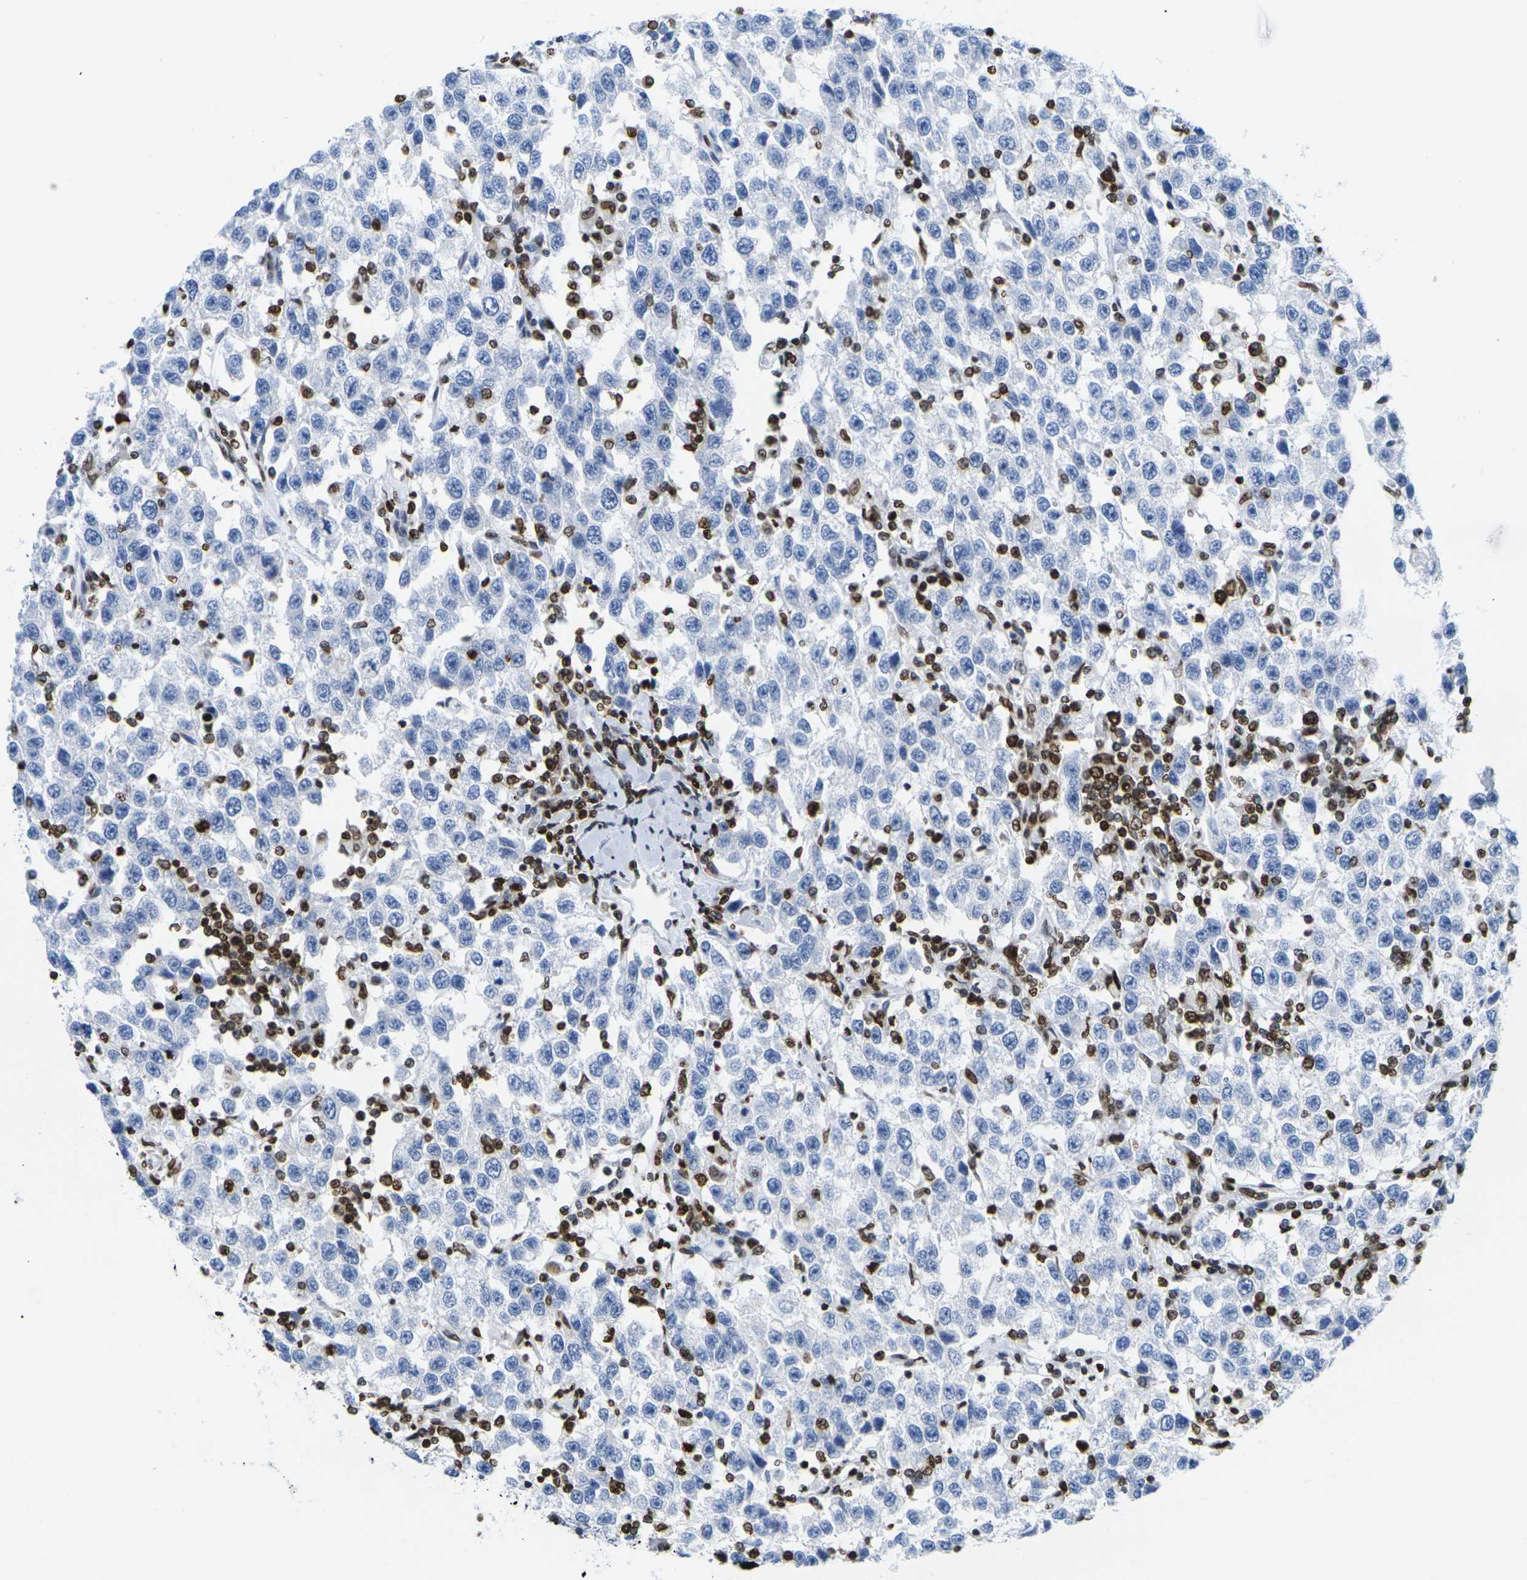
{"staining": {"intensity": "negative", "quantity": "none", "location": "none"}, "tissue": "testis cancer", "cell_type": "Tumor cells", "image_type": "cancer", "snomed": [{"axis": "morphology", "description": "Seminoma, NOS"}, {"axis": "topography", "description": "Testis"}], "caption": "High power microscopy micrograph of an immunohistochemistry histopathology image of testis cancer, revealing no significant positivity in tumor cells. The staining is performed using DAB brown chromogen with nuclei counter-stained in using hematoxylin.", "gene": "H2AC21", "patient": {"sex": "male", "age": 41}}